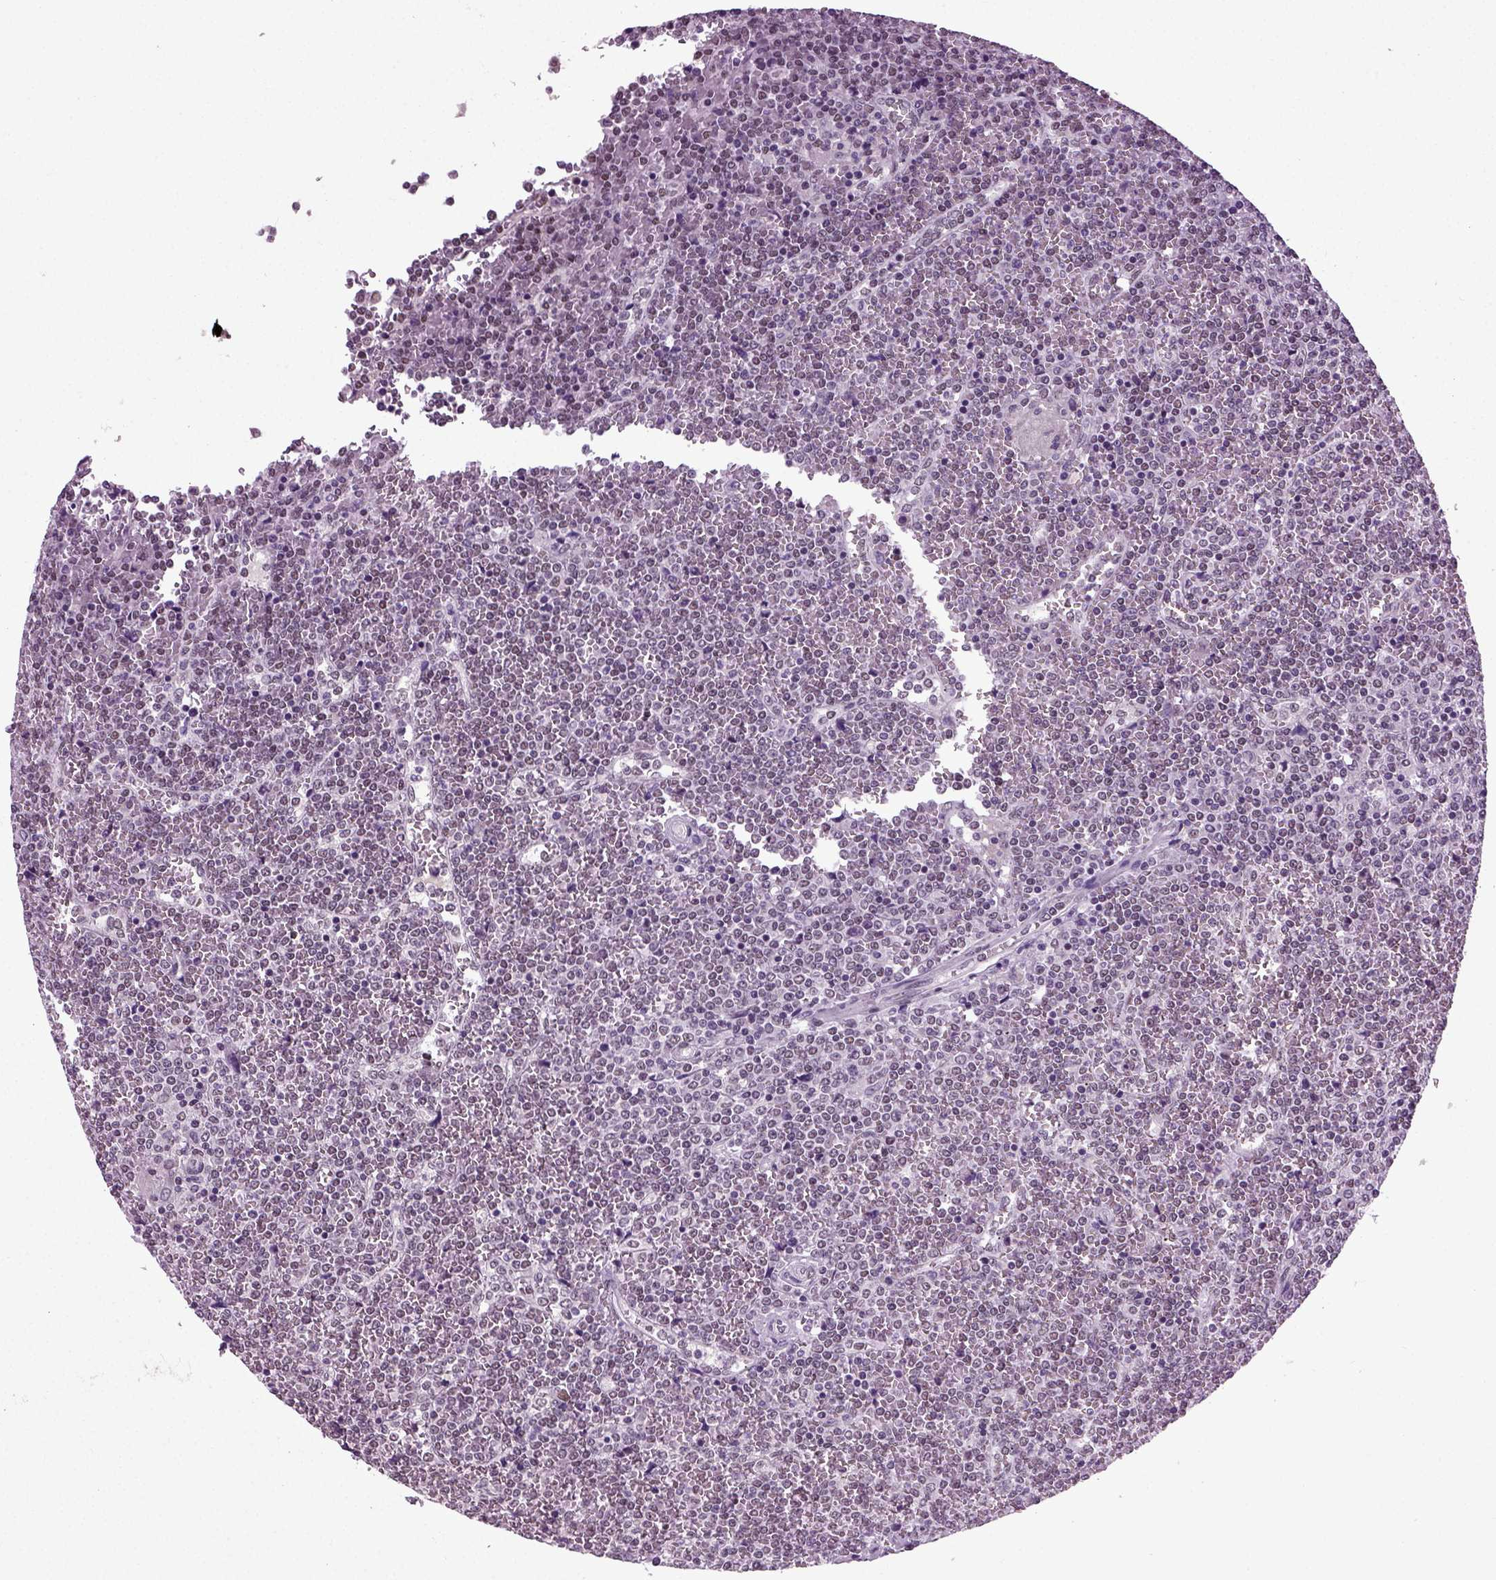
{"staining": {"intensity": "negative", "quantity": "none", "location": "none"}, "tissue": "lymphoma", "cell_type": "Tumor cells", "image_type": "cancer", "snomed": [{"axis": "morphology", "description": "Malignant lymphoma, non-Hodgkin's type, Low grade"}, {"axis": "topography", "description": "Spleen"}], "caption": "Immunohistochemistry (IHC) photomicrograph of neoplastic tissue: lymphoma stained with DAB (3,3'-diaminobenzidine) exhibits no significant protein positivity in tumor cells.", "gene": "RCOR3", "patient": {"sex": "female", "age": 19}}